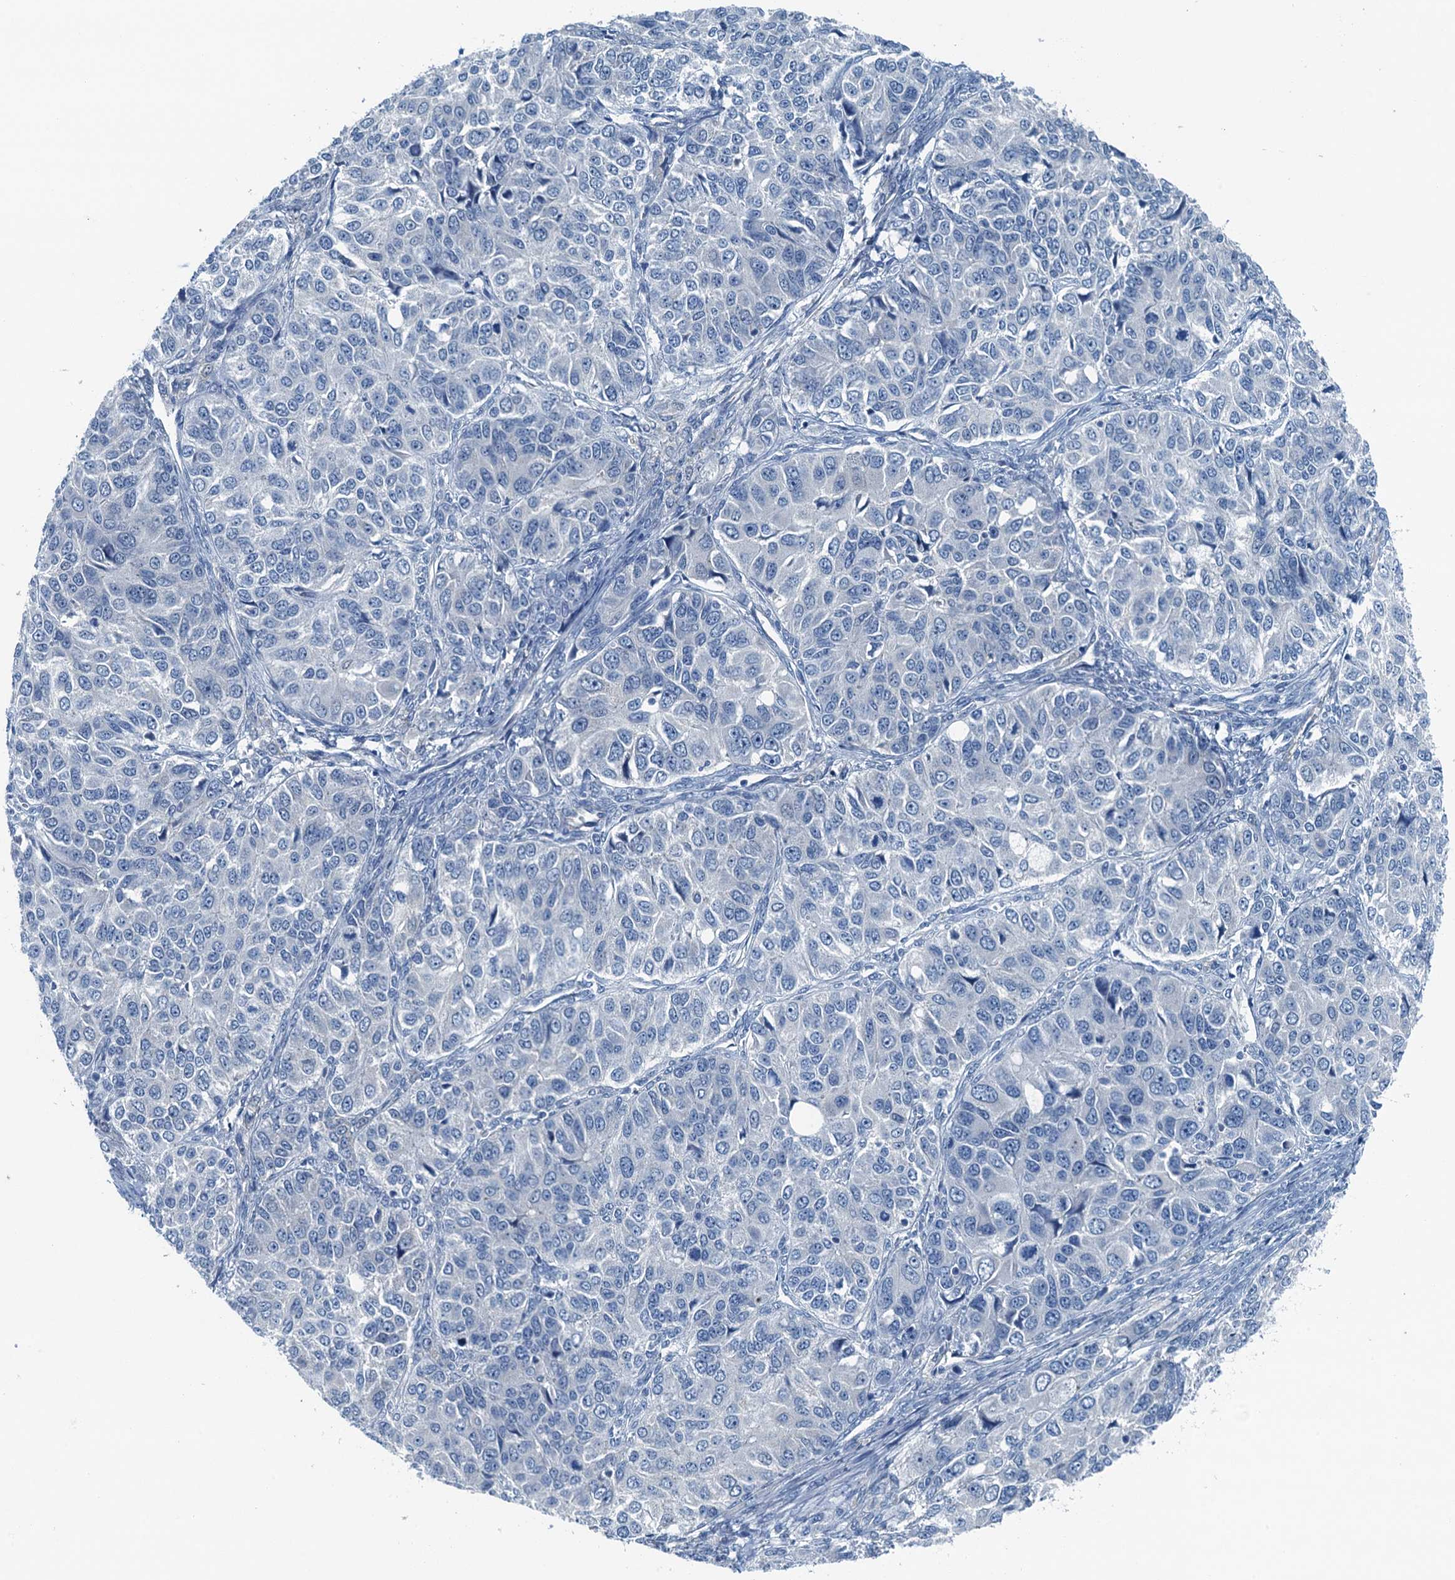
{"staining": {"intensity": "negative", "quantity": "none", "location": "none"}, "tissue": "ovarian cancer", "cell_type": "Tumor cells", "image_type": "cancer", "snomed": [{"axis": "morphology", "description": "Carcinoma, endometroid"}, {"axis": "topography", "description": "Ovary"}], "caption": "Immunohistochemical staining of endometroid carcinoma (ovarian) reveals no significant staining in tumor cells.", "gene": "GFOD2", "patient": {"sex": "female", "age": 51}}